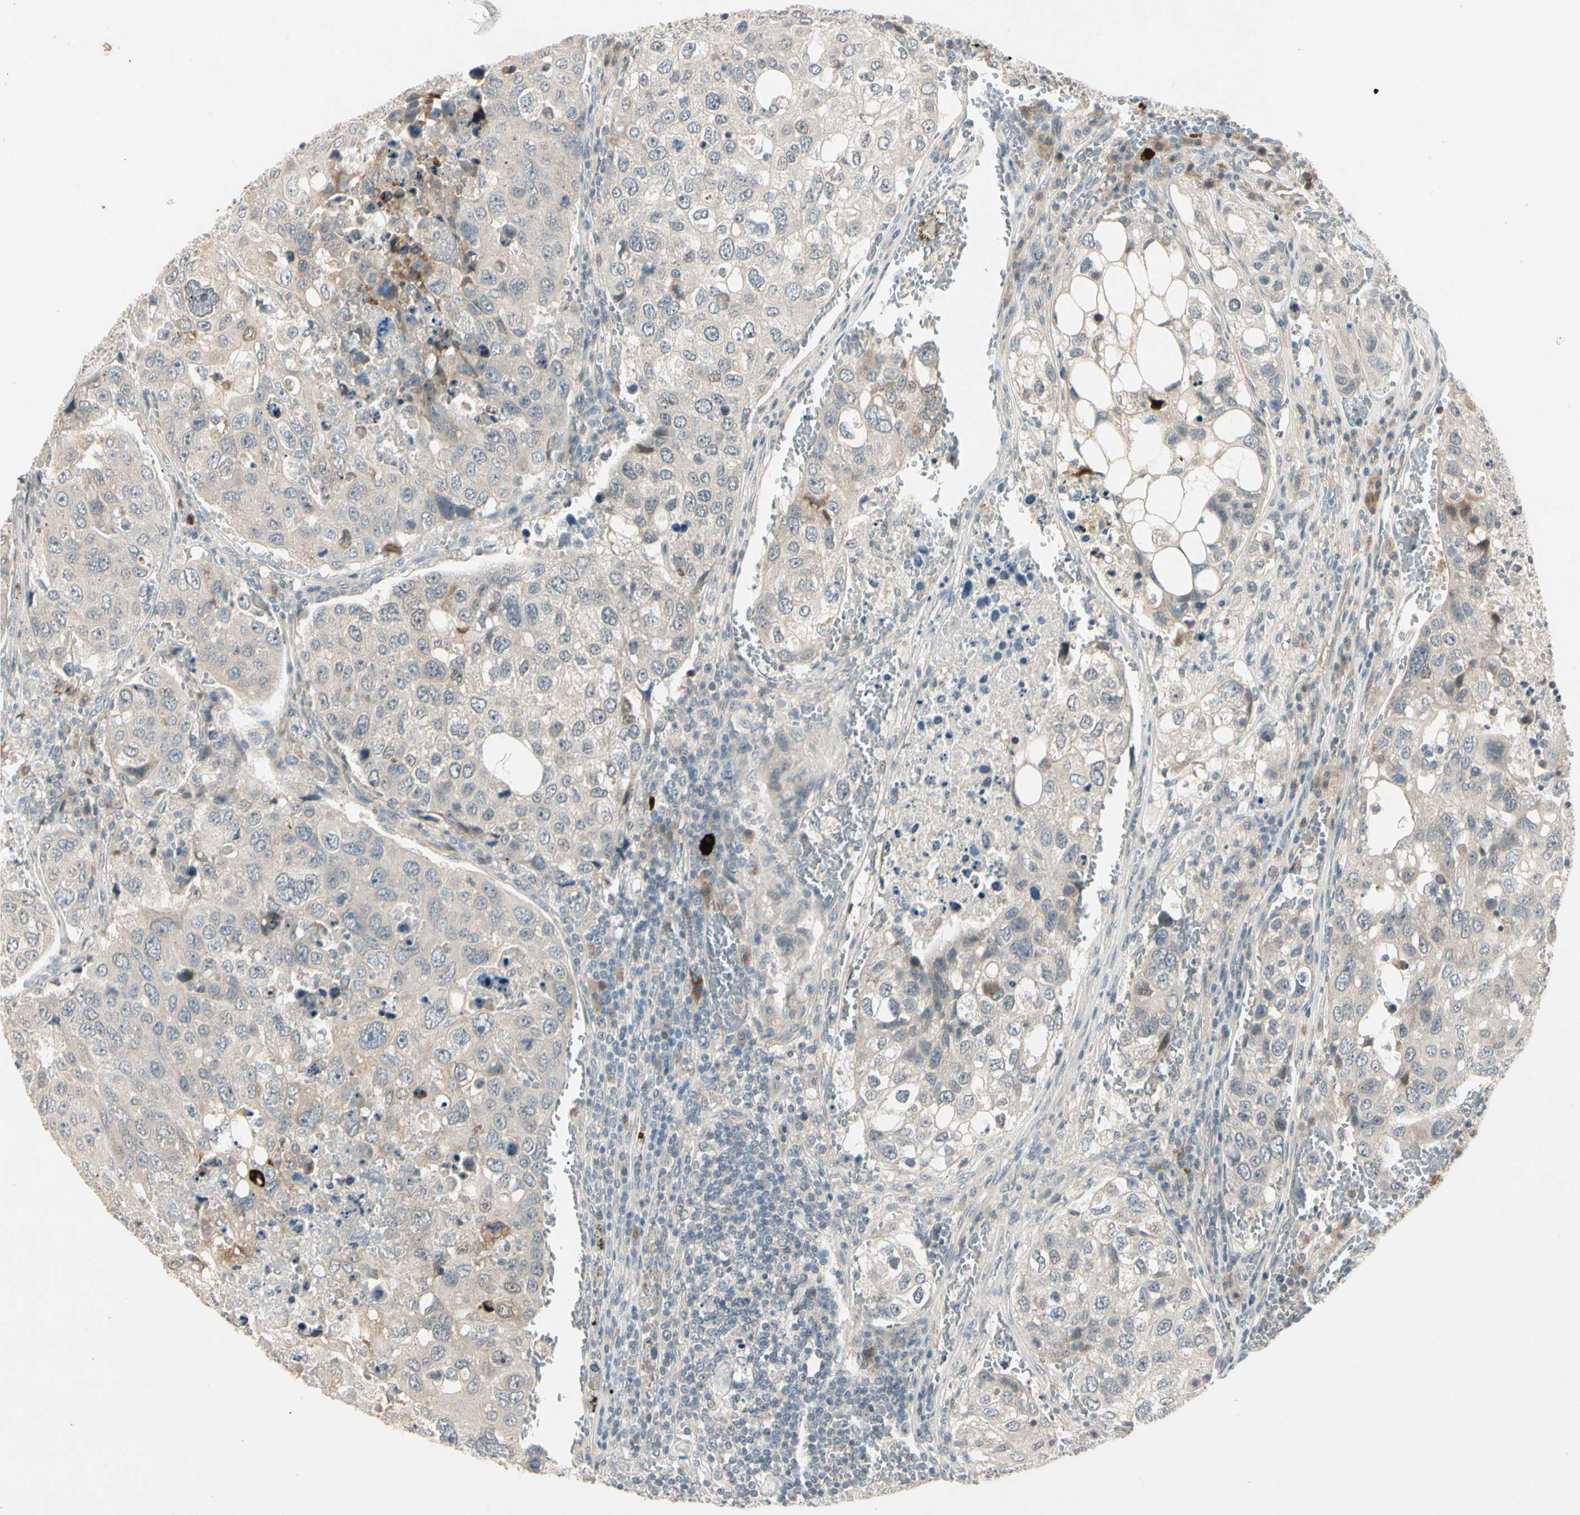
{"staining": {"intensity": "moderate", "quantity": "<25%", "location": "nuclear"}, "tissue": "urothelial cancer", "cell_type": "Tumor cells", "image_type": "cancer", "snomed": [{"axis": "morphology", "description": "Urothelial carcinoma, High grade"}, {"axis": "topography", "description": "Lymph node"}, {"axis": "topography", "description": "Urinary bladder"}], "caption": "An immunohistochemistry (IHC) photomicrograph of tumor tissue is shown. Protein staining in brown labels moderate nuclear positivity in urothelial carcinoma (high-grade) within tumor cells.", "gene": "PCDHB15", "patient": {"sex": "male", "age": 51}}